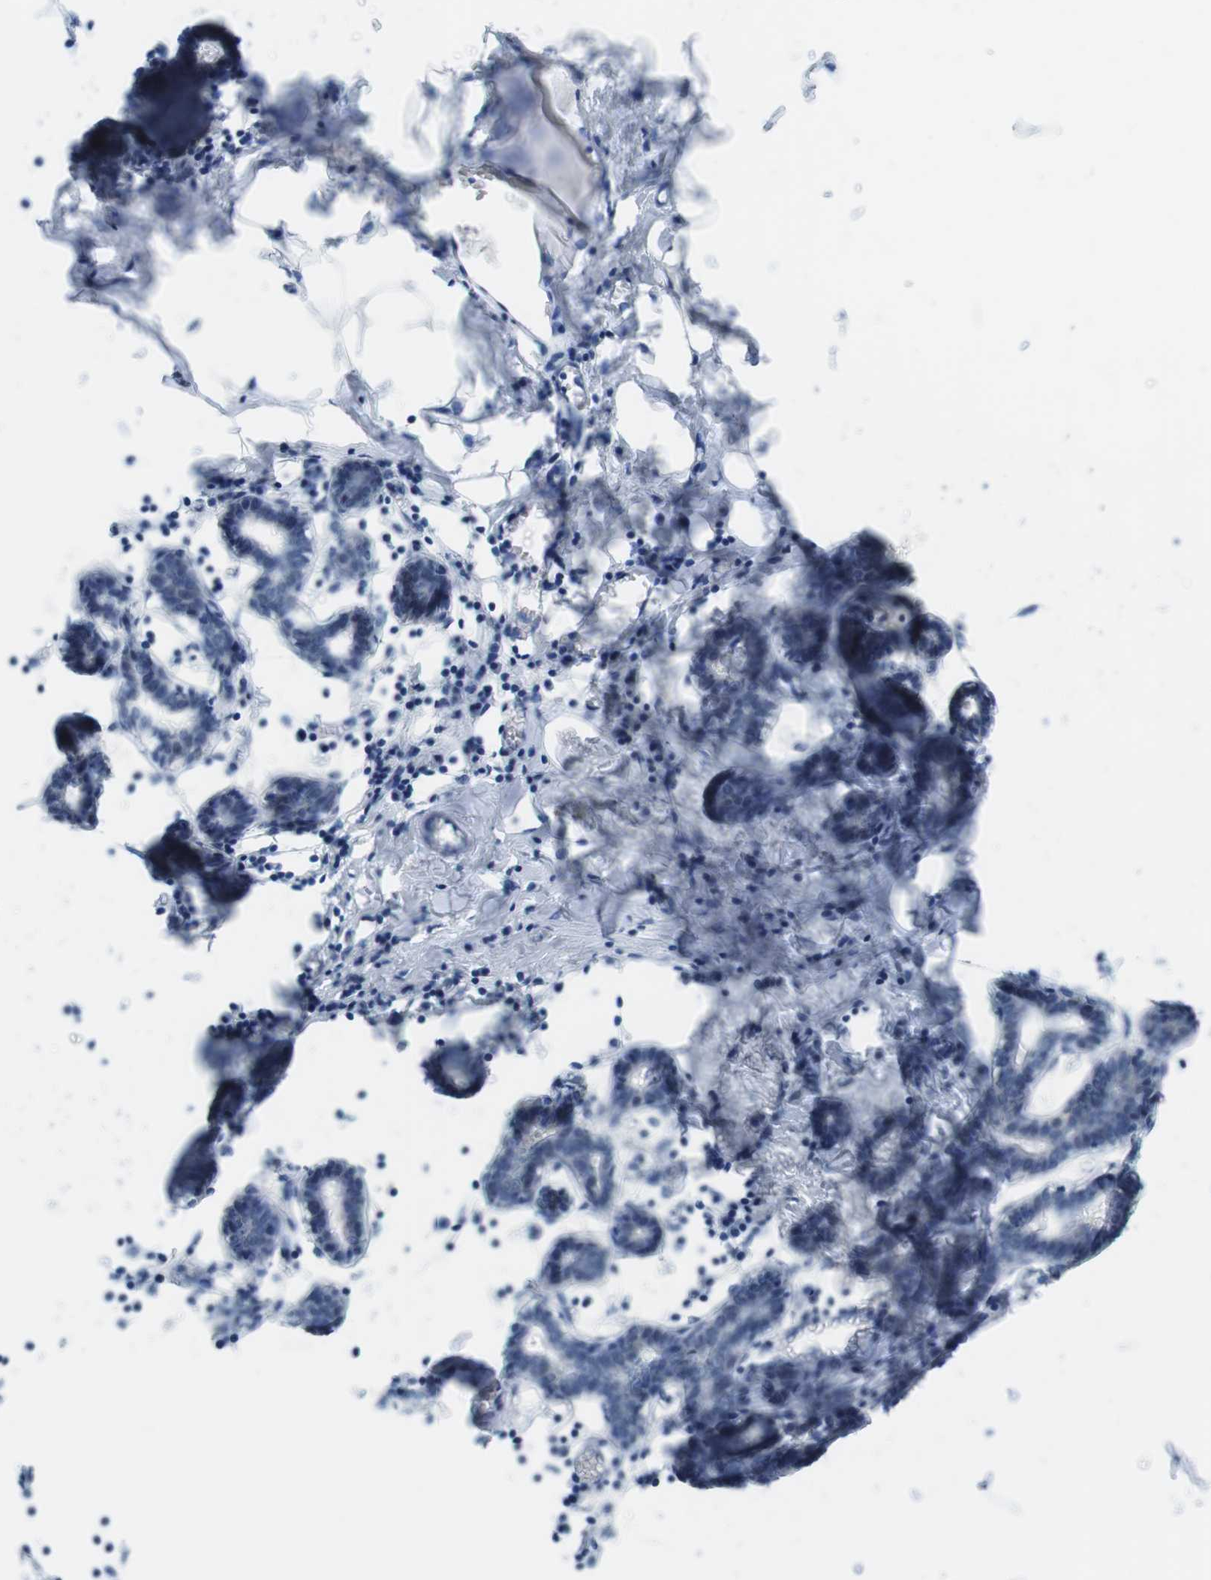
{"staining": {"intensity": "negative", "quantity": "none", "location": "none"}, "tissue": "breast", "cell_type": "Adipocytes", "image_type": "normal", "snomed": [{"axis": "morphology", "description": "Normal tissue, NOS"}, {"axis": "topography", "description": "Breast"}], "caption": "High power microscopy micrograph of an IHC histopathology image of unremarkable breast, revealing no significant staining in adipocytes. The staining was performed using DAB to visualize the protein expression in brown, while the nuclei were stained in blue with hematoxylin (Magnification: 20x).", "gene": "CASP2", "patient": {"sex": "female", "age": 27}}